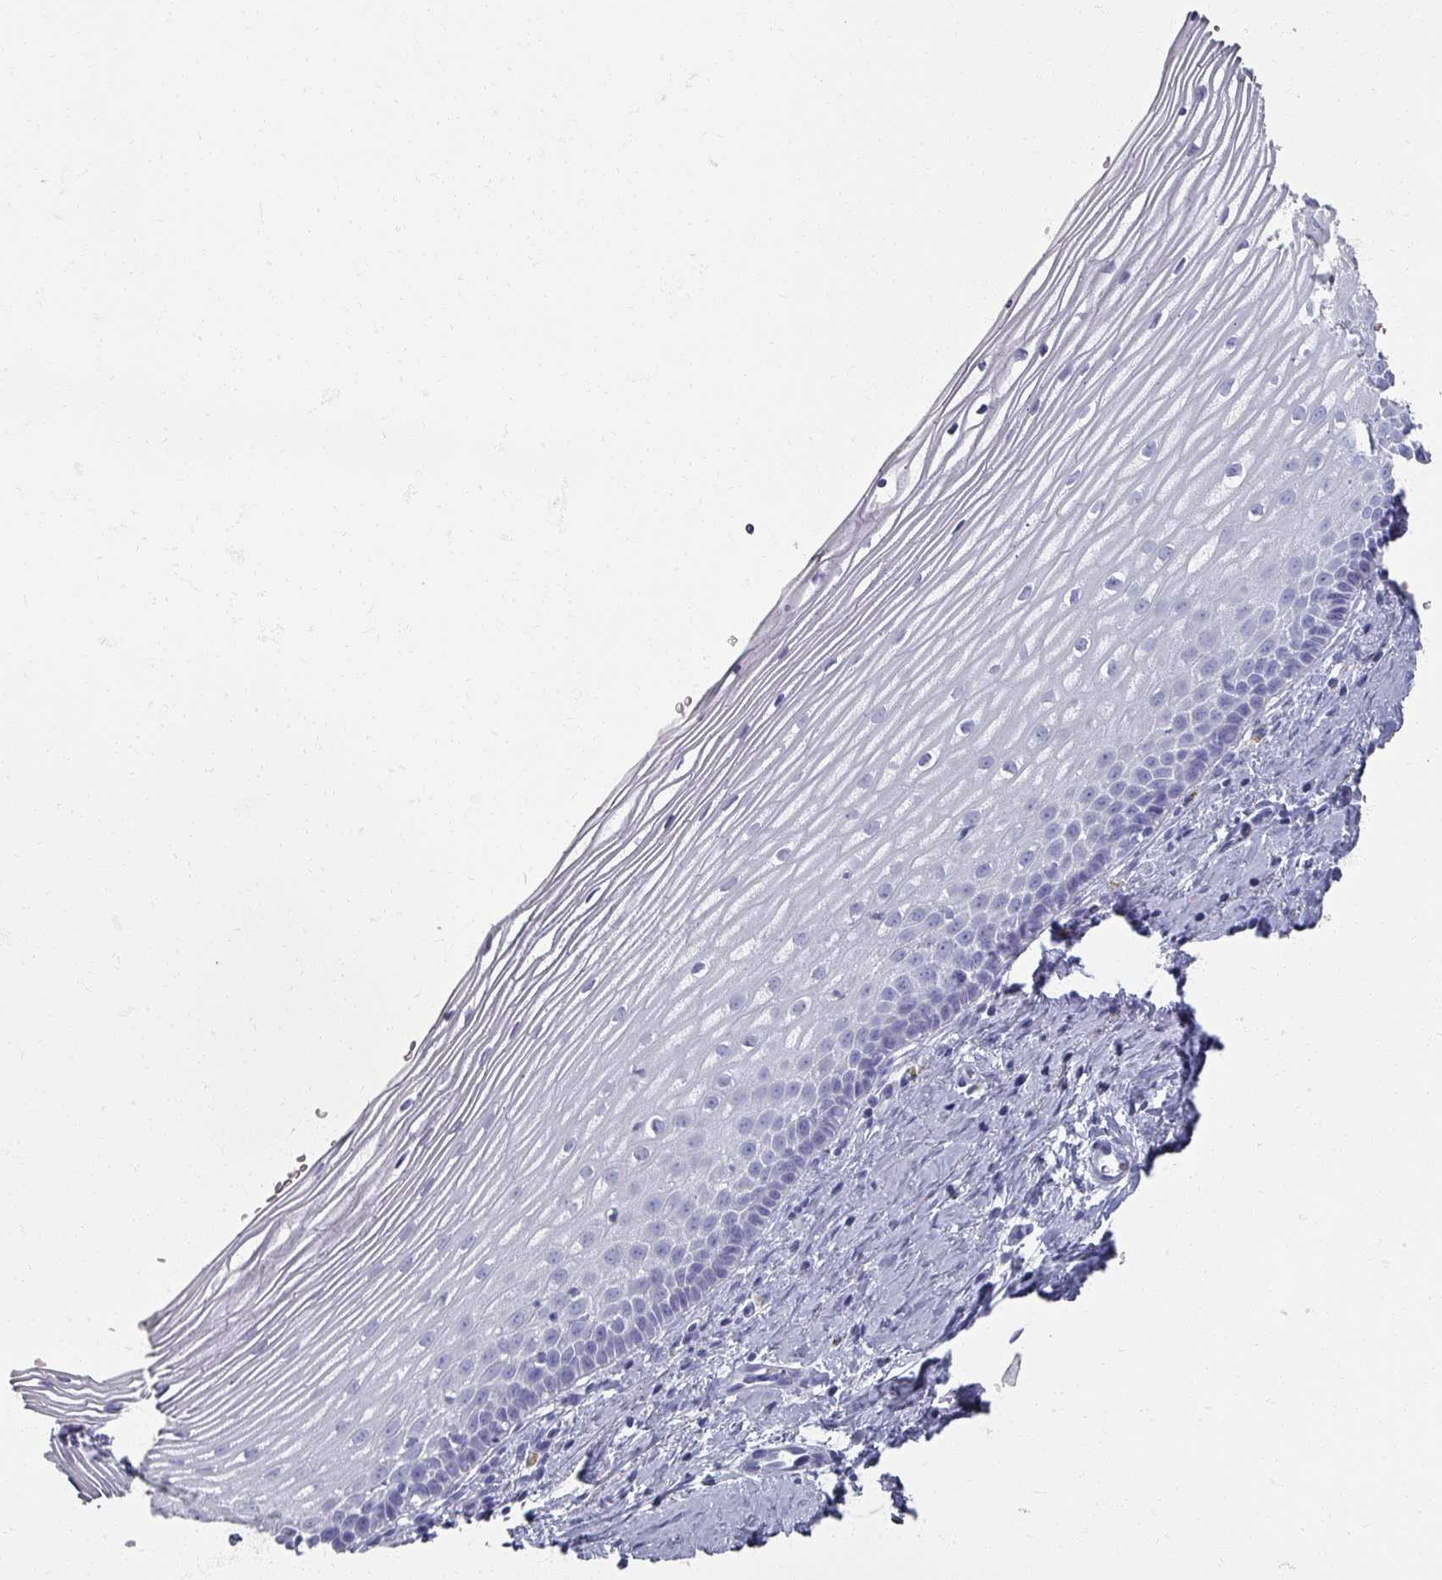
{"staining": {"intensity": "negative", "quantity": "none", "location": "none"}, "tissue": "cervix", "cell_type": "Glandular cells", "image_type": "normal", "snomed": [{"axis": "morphology", "description": "Normal tissue, NOS"}, {"axis": "topography", "description": "Cervix"}], "caption": "IHC of benign human cervix shows no positivity in glandular cells.", "gene": "OMG", "patient": {"sex": "female", "age": 47}}